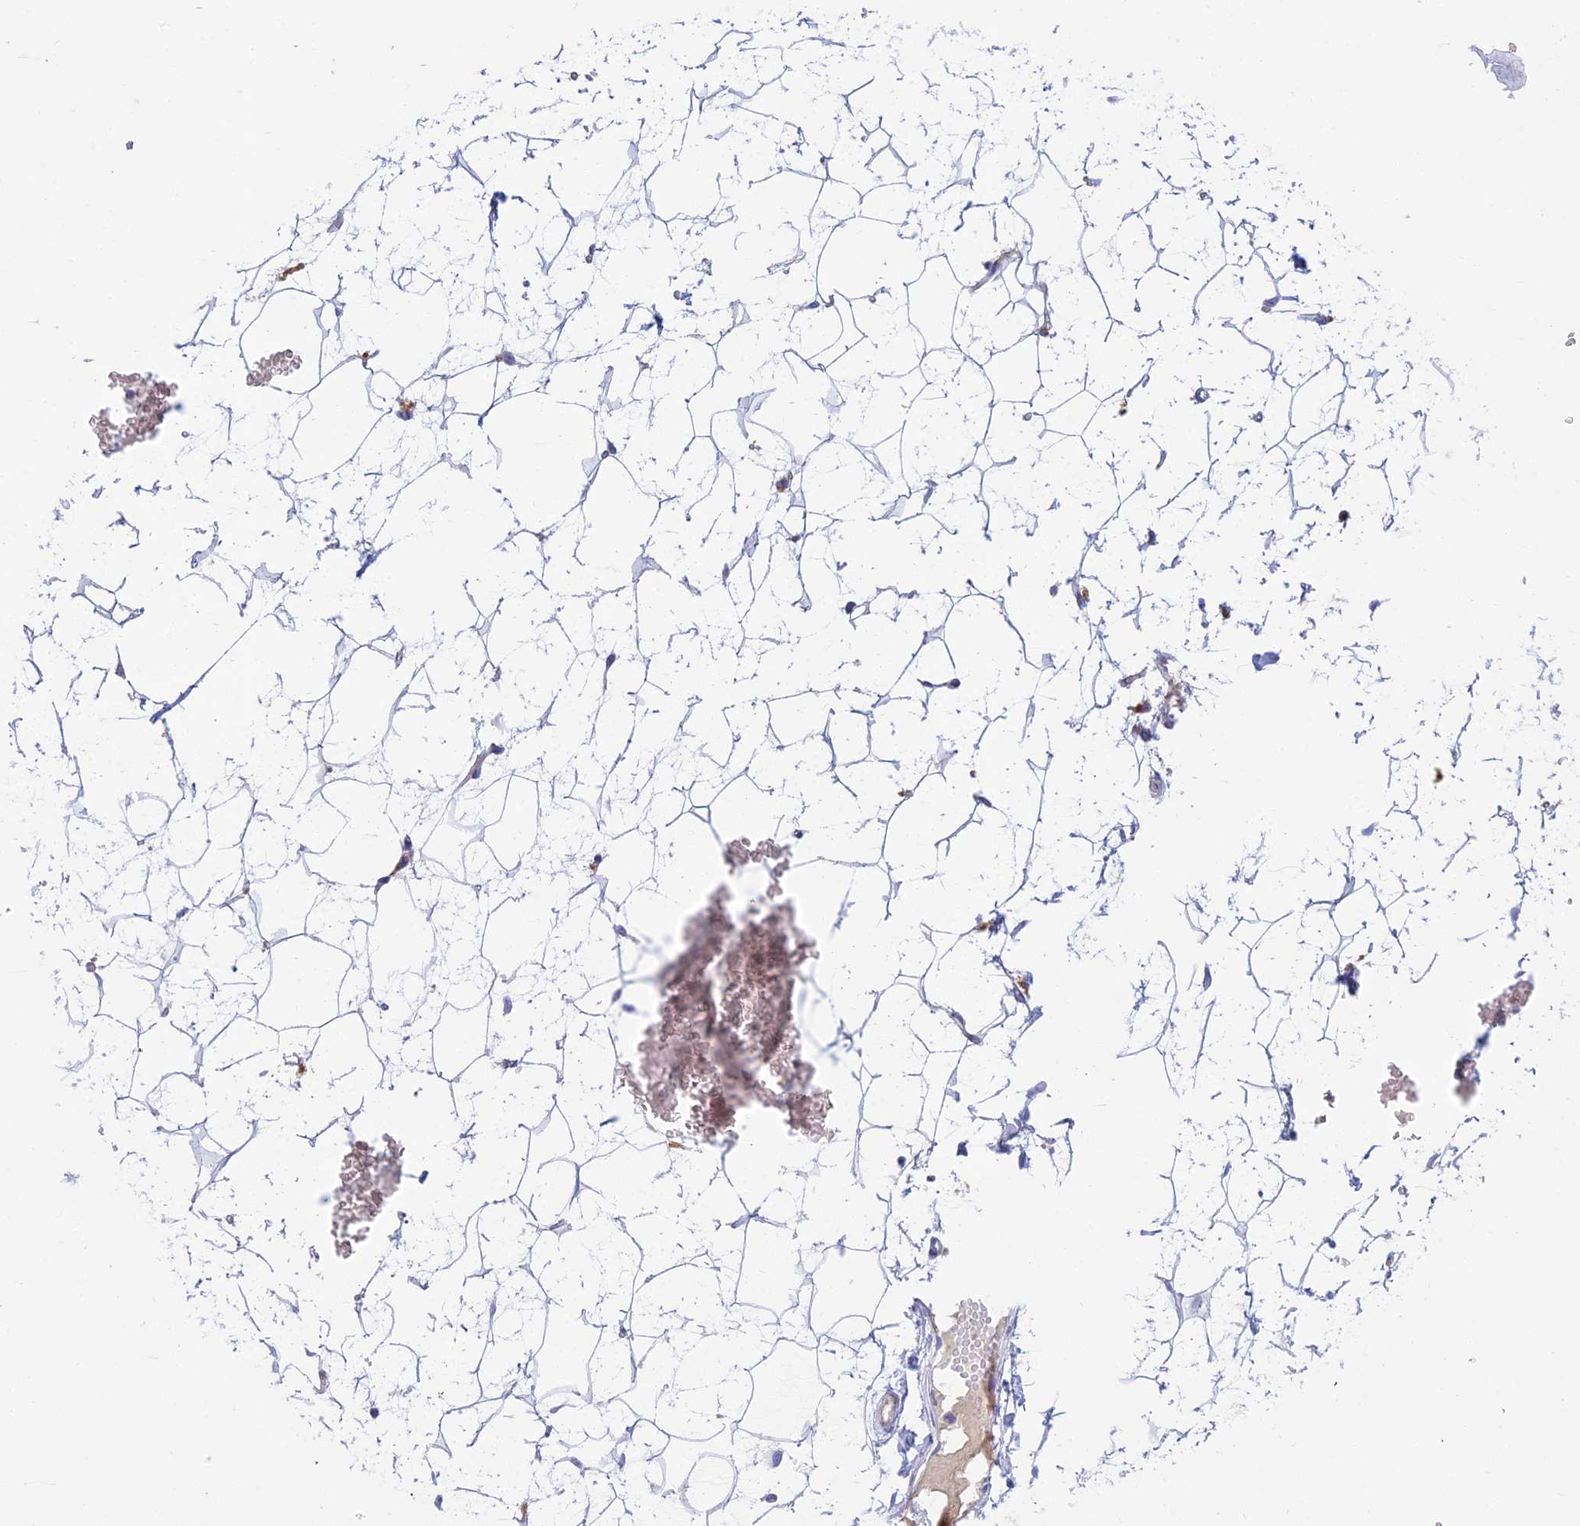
{"staining": {"intensity": "negative", "quantity": "none", "location": "none"}, "tissue": "breast", "cell_type": "Adipocytes", "image_type": "normal", "snomed": [{"axis": "morphology", "description": "Normal tissue, NOS"}, {"axis": "morphology", "description": "Adenoma, NOS"}, {"axis": "topography", "description": "Breast"}], "caption": "A histopathology image of human breast is negative for staining in adipocytes. The staining is performed using DAB (3,3'-diaminobenzidine) brown chromogen with nuclei counter-stained in using hematoxylin.", "gene": "FERD3L", "patient": {"sex": "female", "age": 23}}